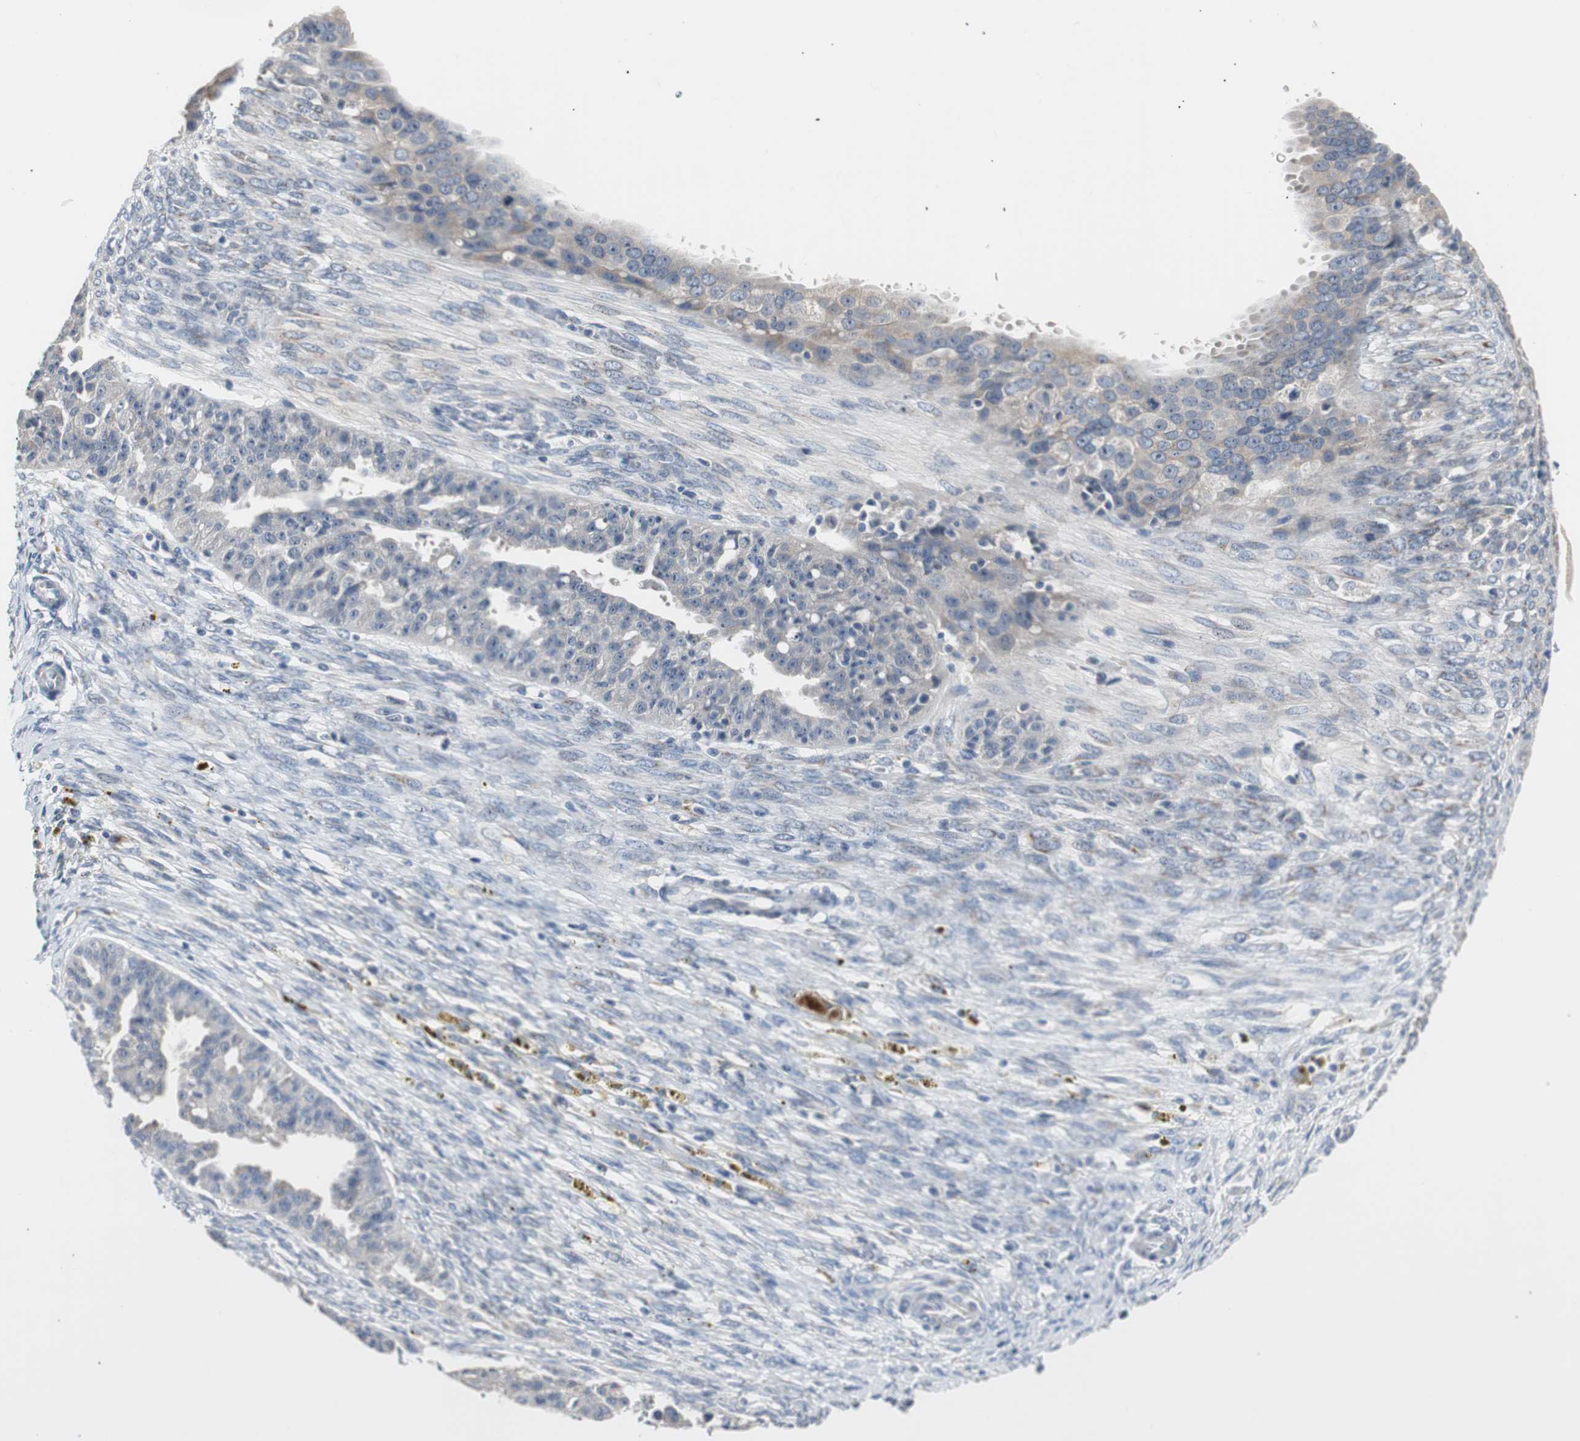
{"staining": {"intensity": "weak", "quantity": "25%-75%", "location": "cytoplasmic/membranous"}, "tissue": "ovarian cancer", "cell_type": "Tumor cells", "image_type": "cancer", "snomed": [{"axis": "morphology", "description": "Cystadenocarcinoma, serous, NOS"}, {"axis": "topography", "description": "Ovary"}], "caption": "There is low levels of weak cytoplasmic/membranous staining in tumor cells of ovarian cancer, as demonstrated by immunohistochemical staining (brown color).", "gene": "SOX30", "patient": {"sex": "female", "age": 58}}